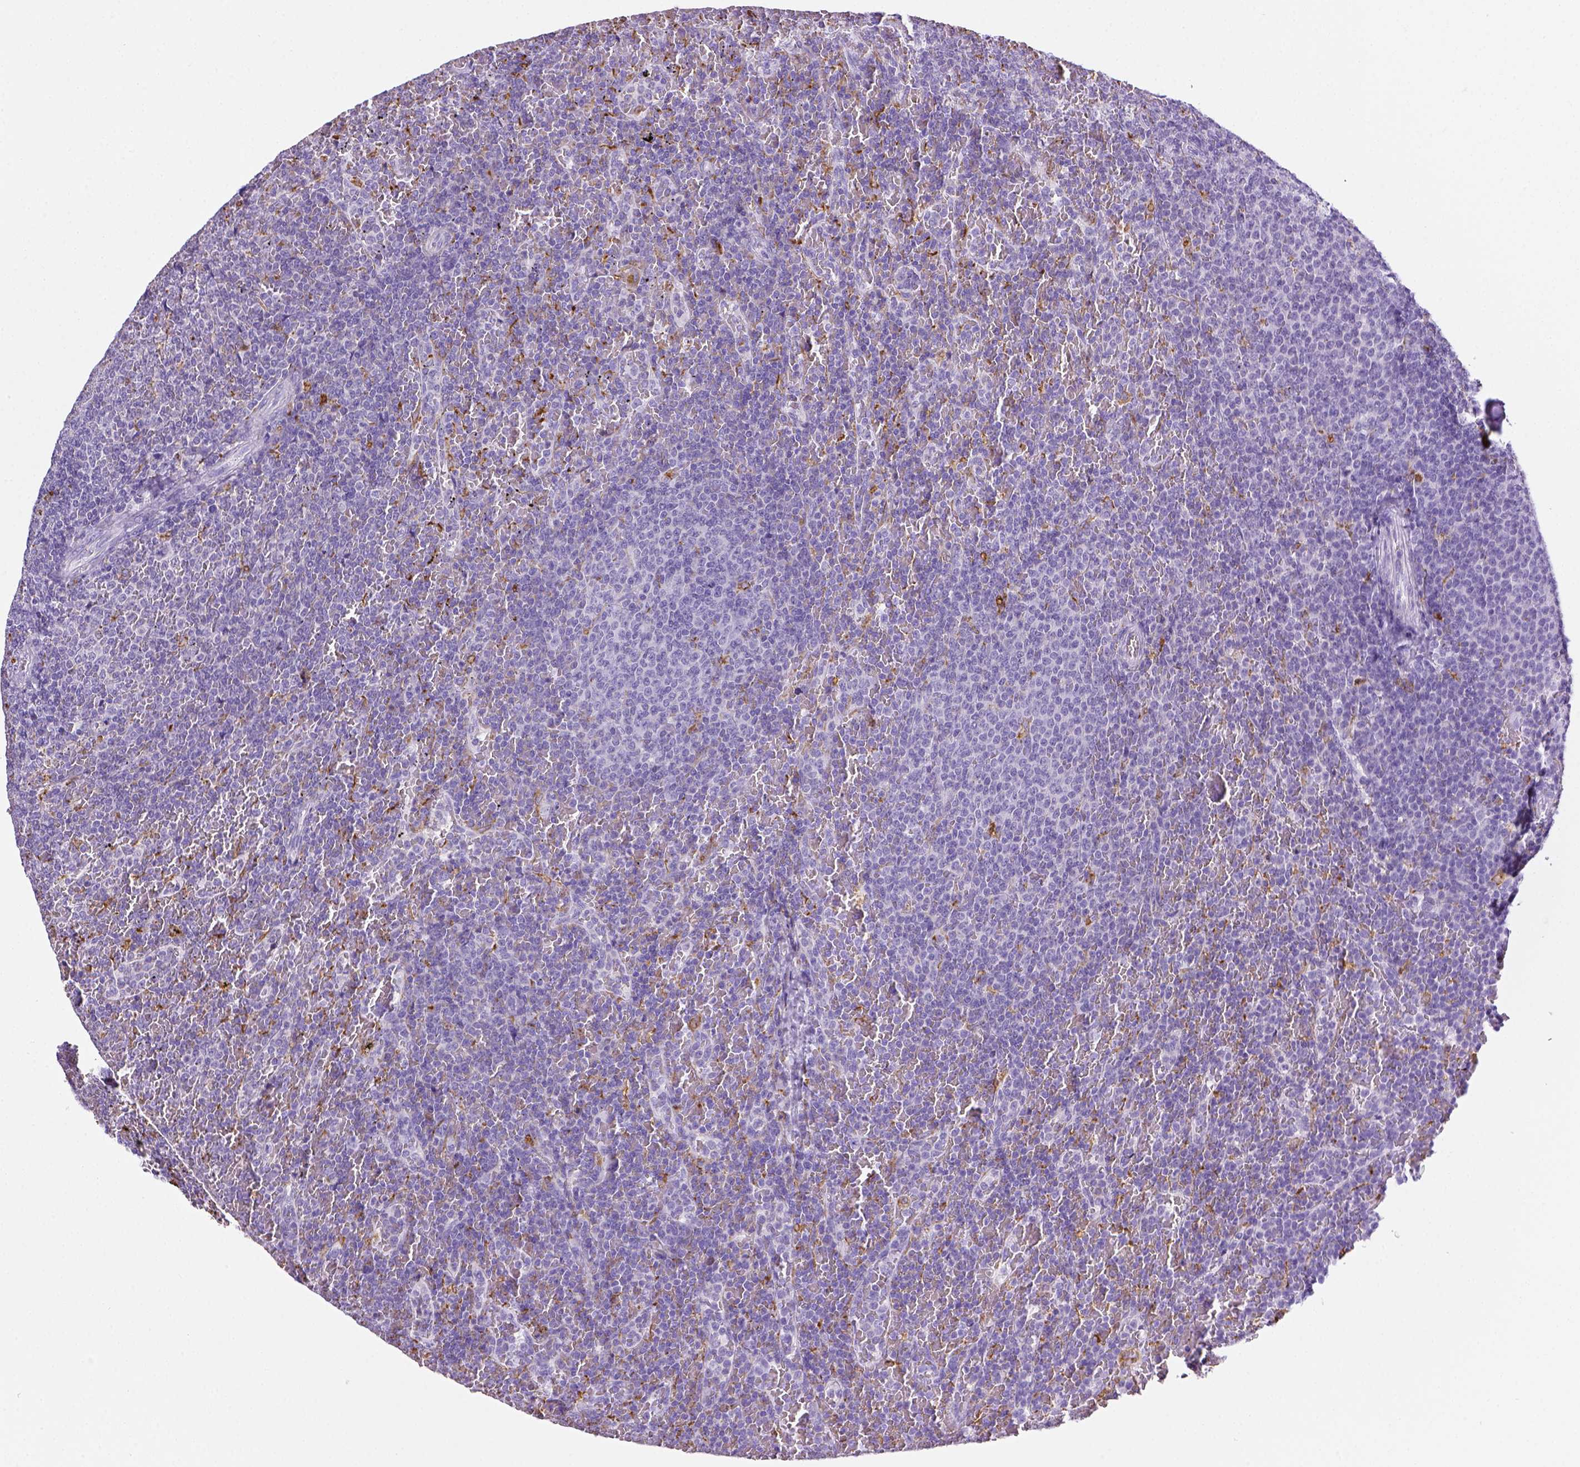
{"staining": {"intensity": "negative", "quantity": "none", "location": "none"}, "tissue": "lymphoma", "cell_type": "Tumor cells", "image_type": "cancer", "snomed": [{"axis": "morphology", "description": "Malignant lymphoma, non-Hodgkin's type, Low grade"}, {"axis": "topography", "description": "Spleen"}], "caption": "Immunohistochemical staining of human malignant lymphoma, non-Hodgkin's type (low-grade) reveals no significant staining in tumor cells.", "gene": "CD68", "patient": {"sex": "female", "age": 77}}